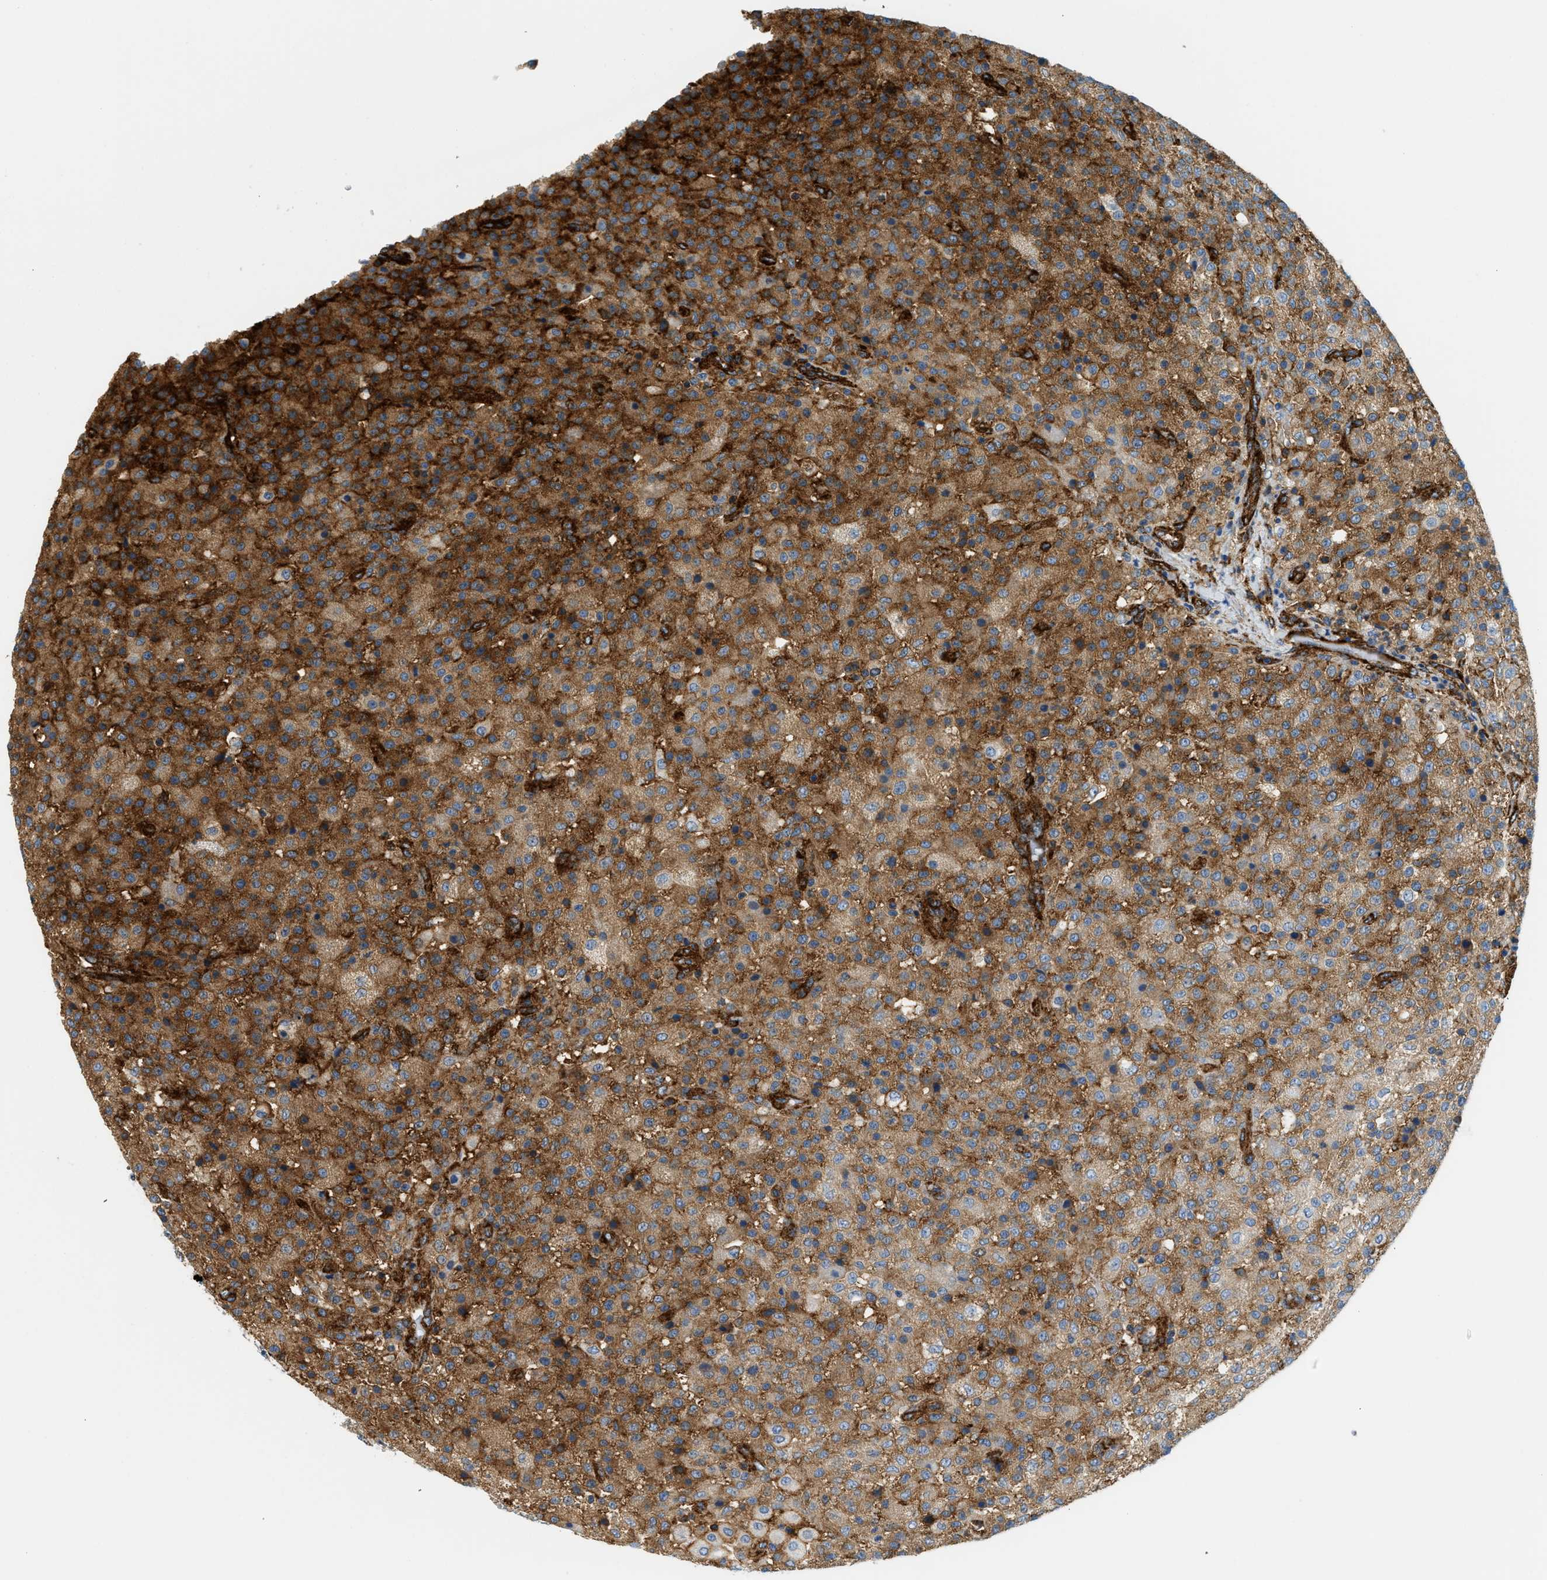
{"staining": {"intensity": "moderate", "quantity": ">75%", "location": "cytoplasmic/membranous"}, "tissue": "testis cancer", "cell_type": "Tumor cells", "image_type": "cancer", "snomed": [{"axis": "morphology", "description": "Seminoma, NOS"}, {"axis": "topography", "description": "Testis"}], "caption": "A high-resolution image shows immunohistochemistry (IHC) staining of seminoma (testis), which reveals moderate cytoplasmic/membranous positivity in about >75% of tumor cells. (DAB IHC with brightfield microscopy, high magnification).", "gene": "HIP1", "patient": {"sex": "male", "age": 59}}